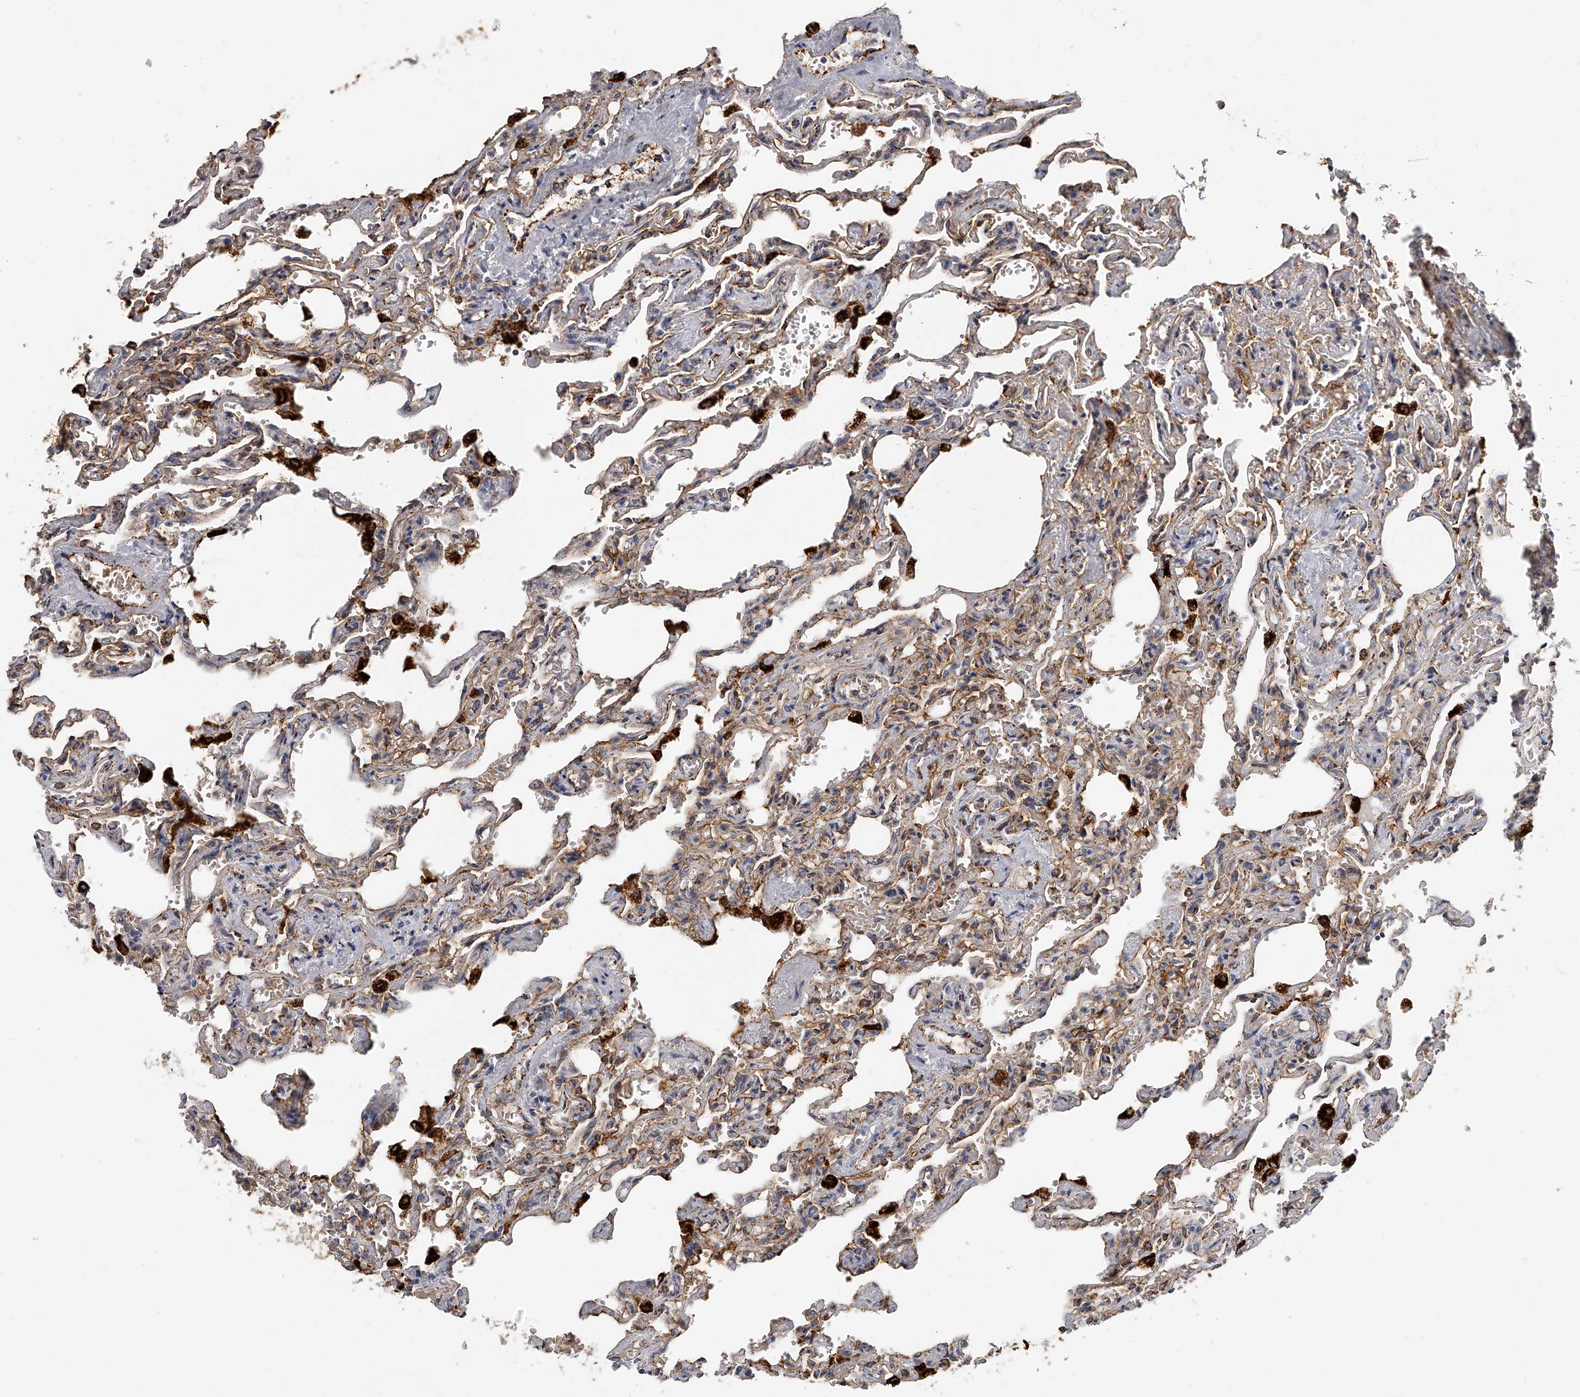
{"staining": {"intensity": "moderate", "quantity": "25%-75%", "location": "cytoplasmic/membranous"}, "tissue": "lung", "cell_type": "Alveolar cells", "image_type": "normal", "snomed": [{"axis": "morphology", "description": "Normal tissue, NOS"}, {"axis": "topography", "description": "Lung"}], "caption": "This is a photomicrograph of IHC staining of normal lung, which shows moderate expression in the cytoplasmic/membranous of alveolar cells.", "gene": "KLHL7", "patient": {"sex": "male", "age": 21}}